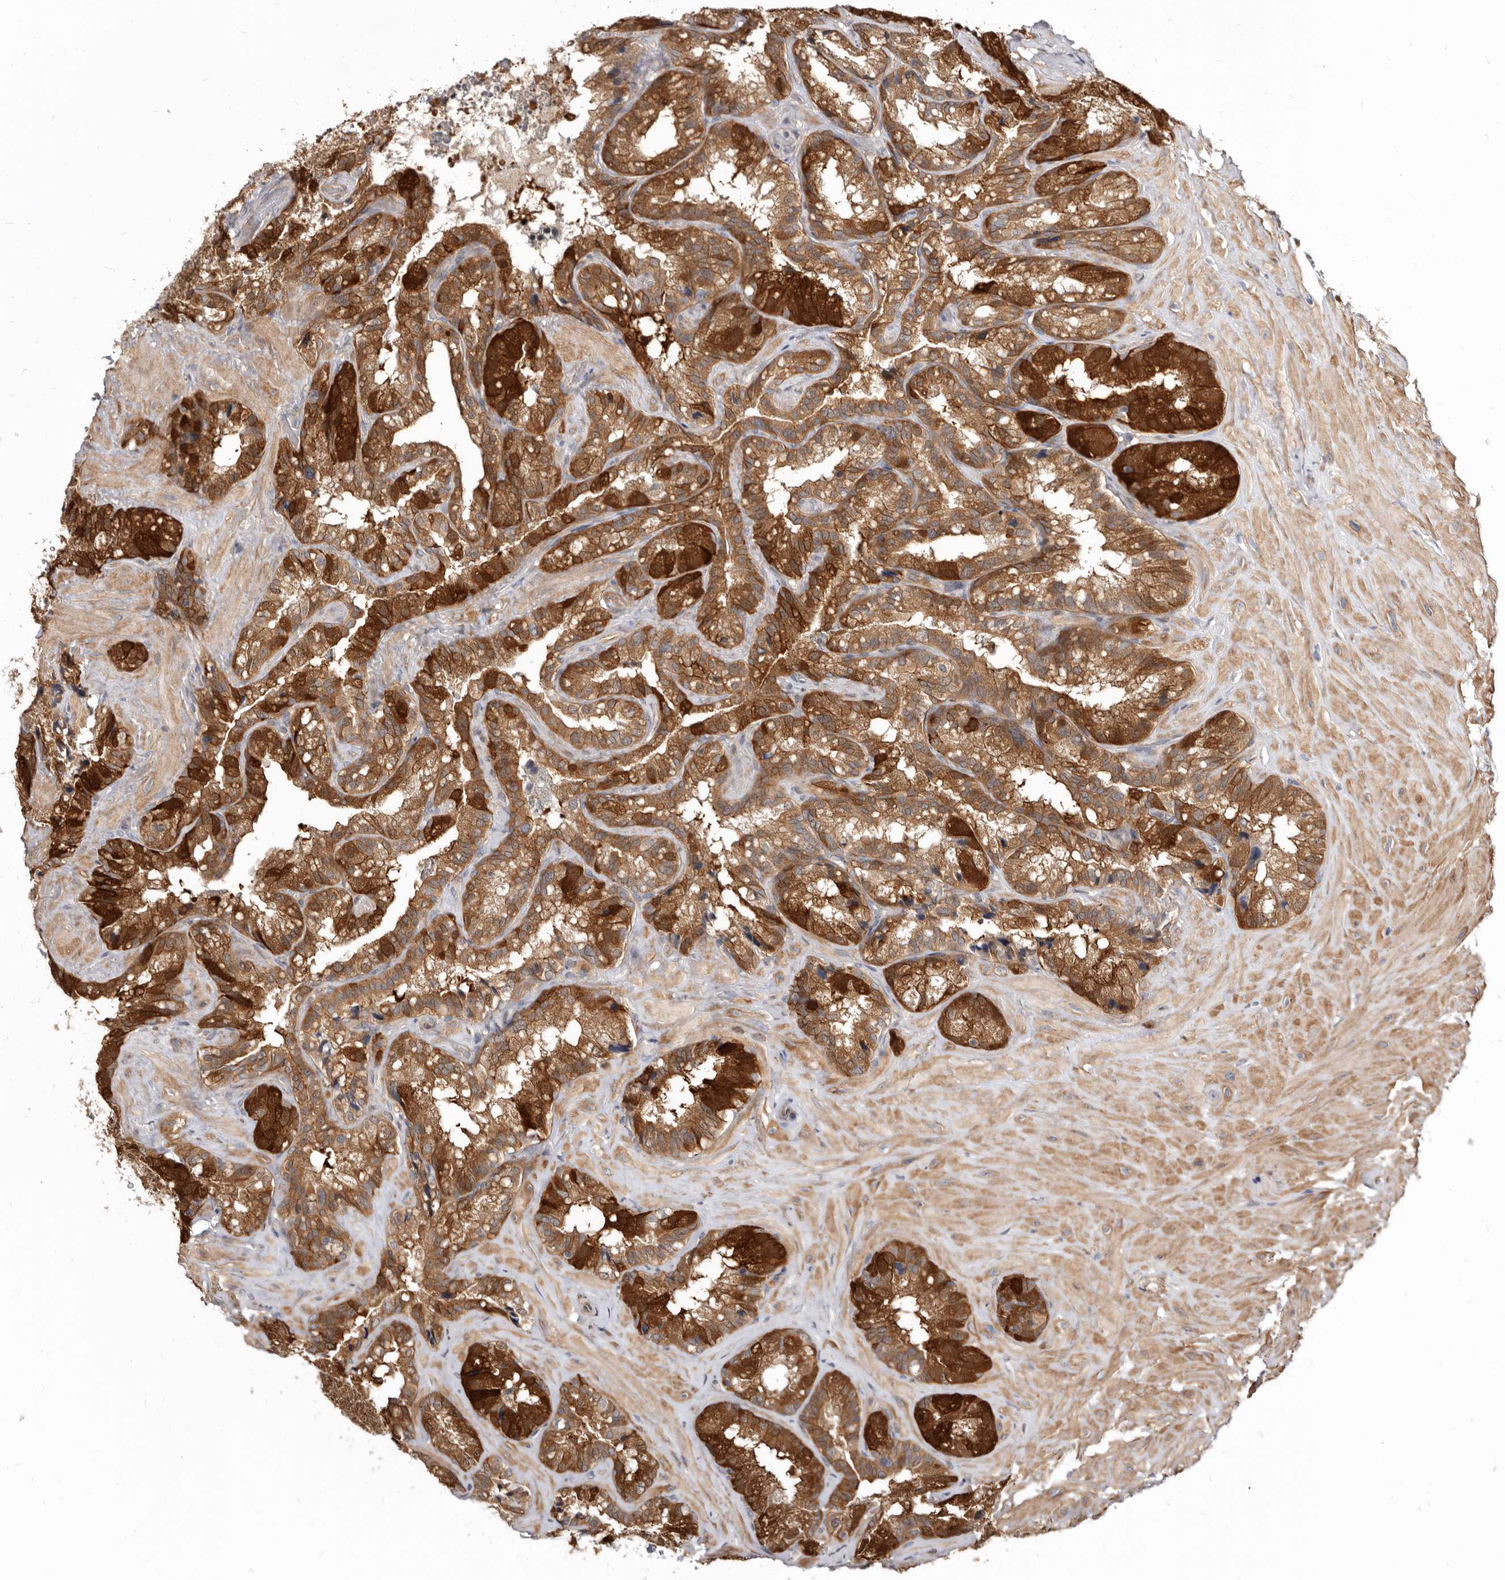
{"staining": {"intensity": "strong", "quantity": ">75%", "location": "cytoplasmic/membranous"}, "tissue": "seminal vesicle", "cell_type": "Glandular cells", "image_type": "normal", "snomed": [{"axis": "morphology", "description": "Normal tissue, NOS"}, {"axis": "topography", "description": "Prostate"}, {"axis": "topography", "description": "Seminal veicle"}], "caption": "Immunohistochemistry (IHC) histopathology image of benign seminal vesicle: human seminal vesicle stained using immunohistochemistry demonstrates high levels of strong protein expression localized specifically in the cytoplasmic/membranous of glandular cells, appearing as a cytoplasmic/membranous brown color.", "gene": "GPATCH4", "patient": {"sex": "male", "age": 68}}